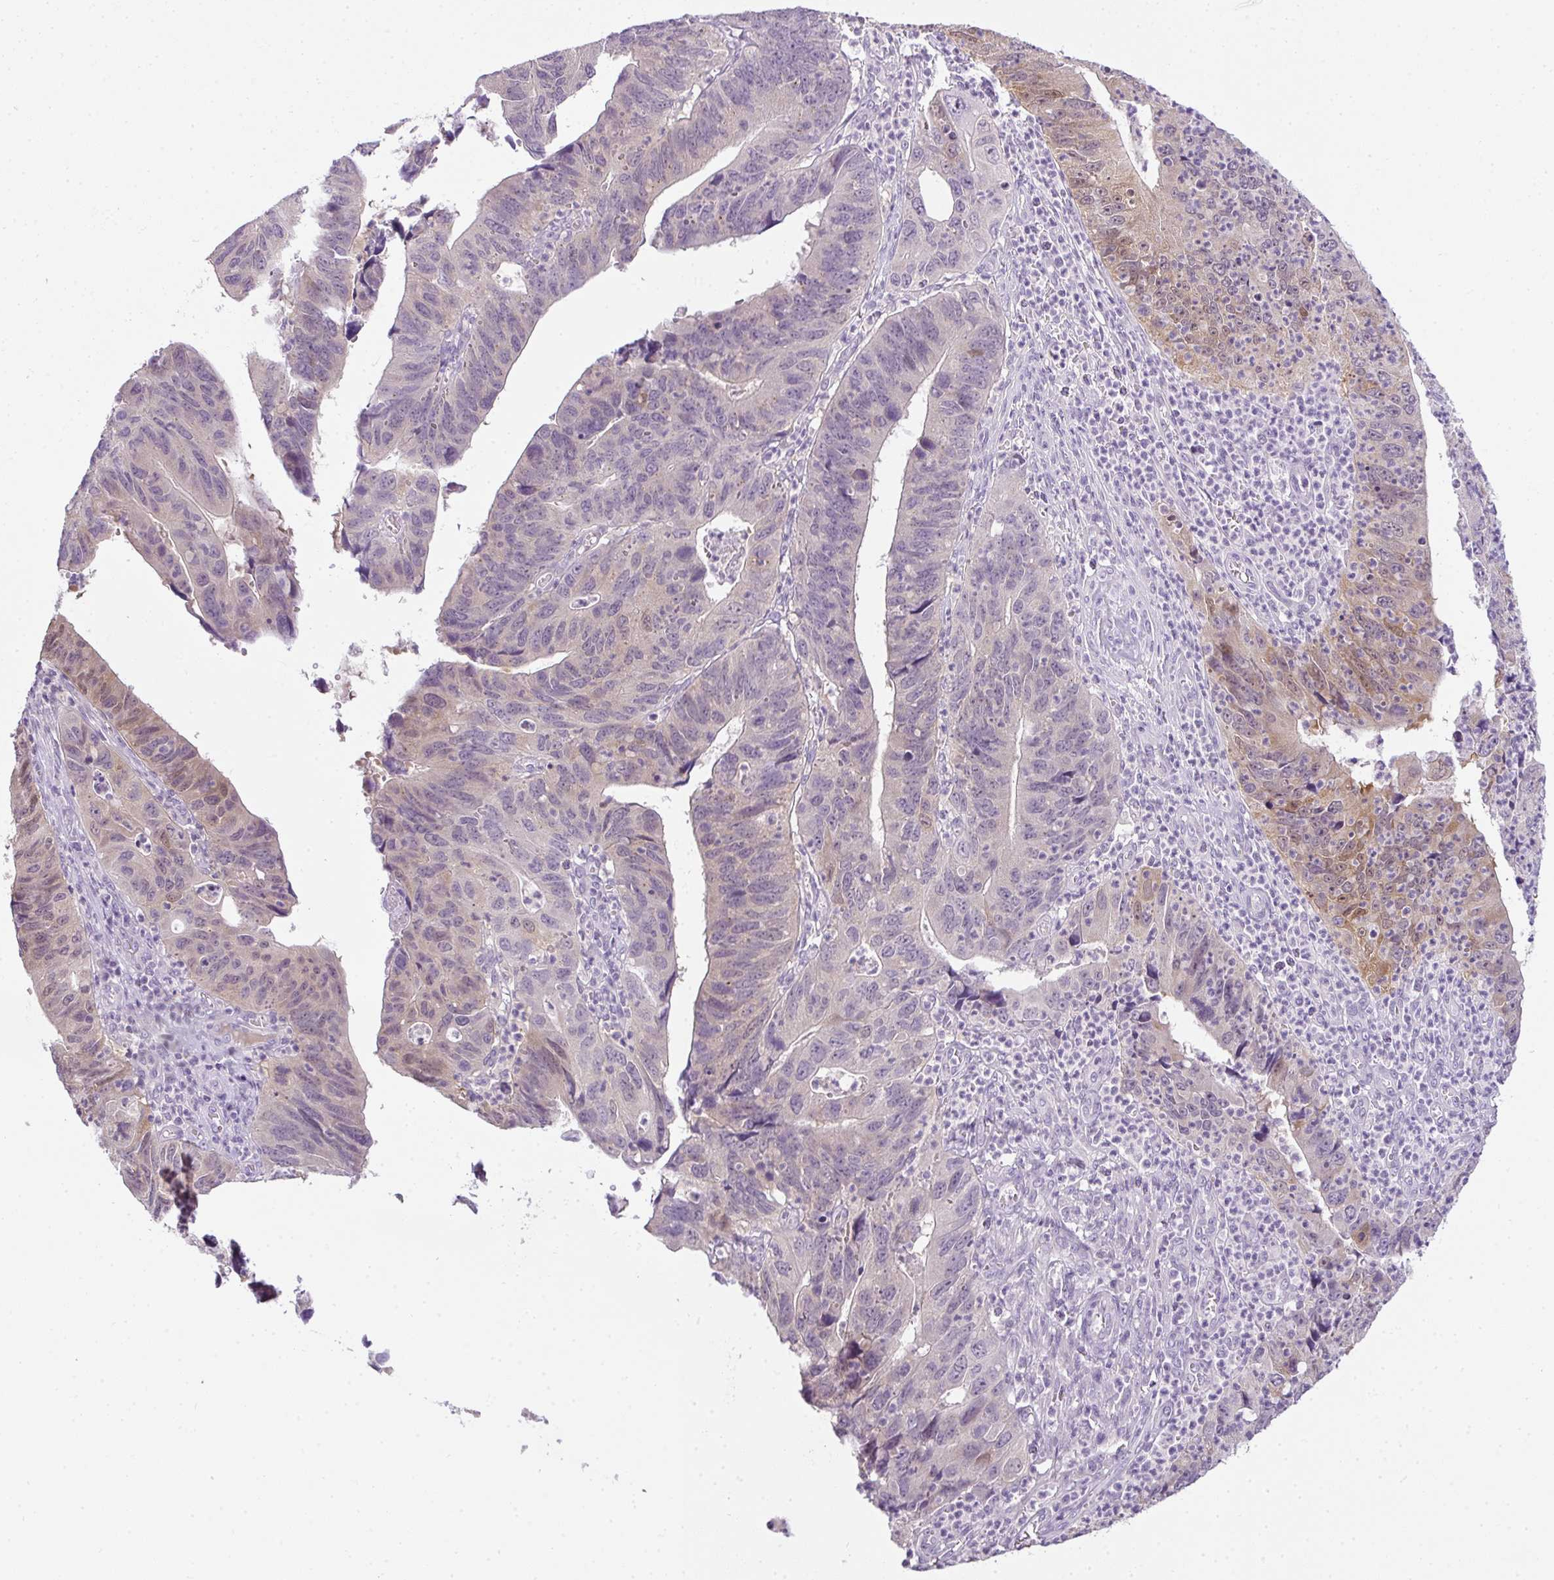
{"staining": {"intensity": "weak", "quantity": "<25%", "location": "cytoplasmic/membranous,nuclear"}, "tissue": "stomach cancer", "cell_type": "Tumor cells", "image_type": "cancer", "snomed": [{"axis": "morphology", "description": "Adenocarcinoma, NOS"}, {"axis": "topography", "description": "Stomach"}], "caption": "Tumor cells show no significant staining in stomach adenocarcinoma.", "gene": "CMPK1", "patient": {"sex": "male", "age": 59}}